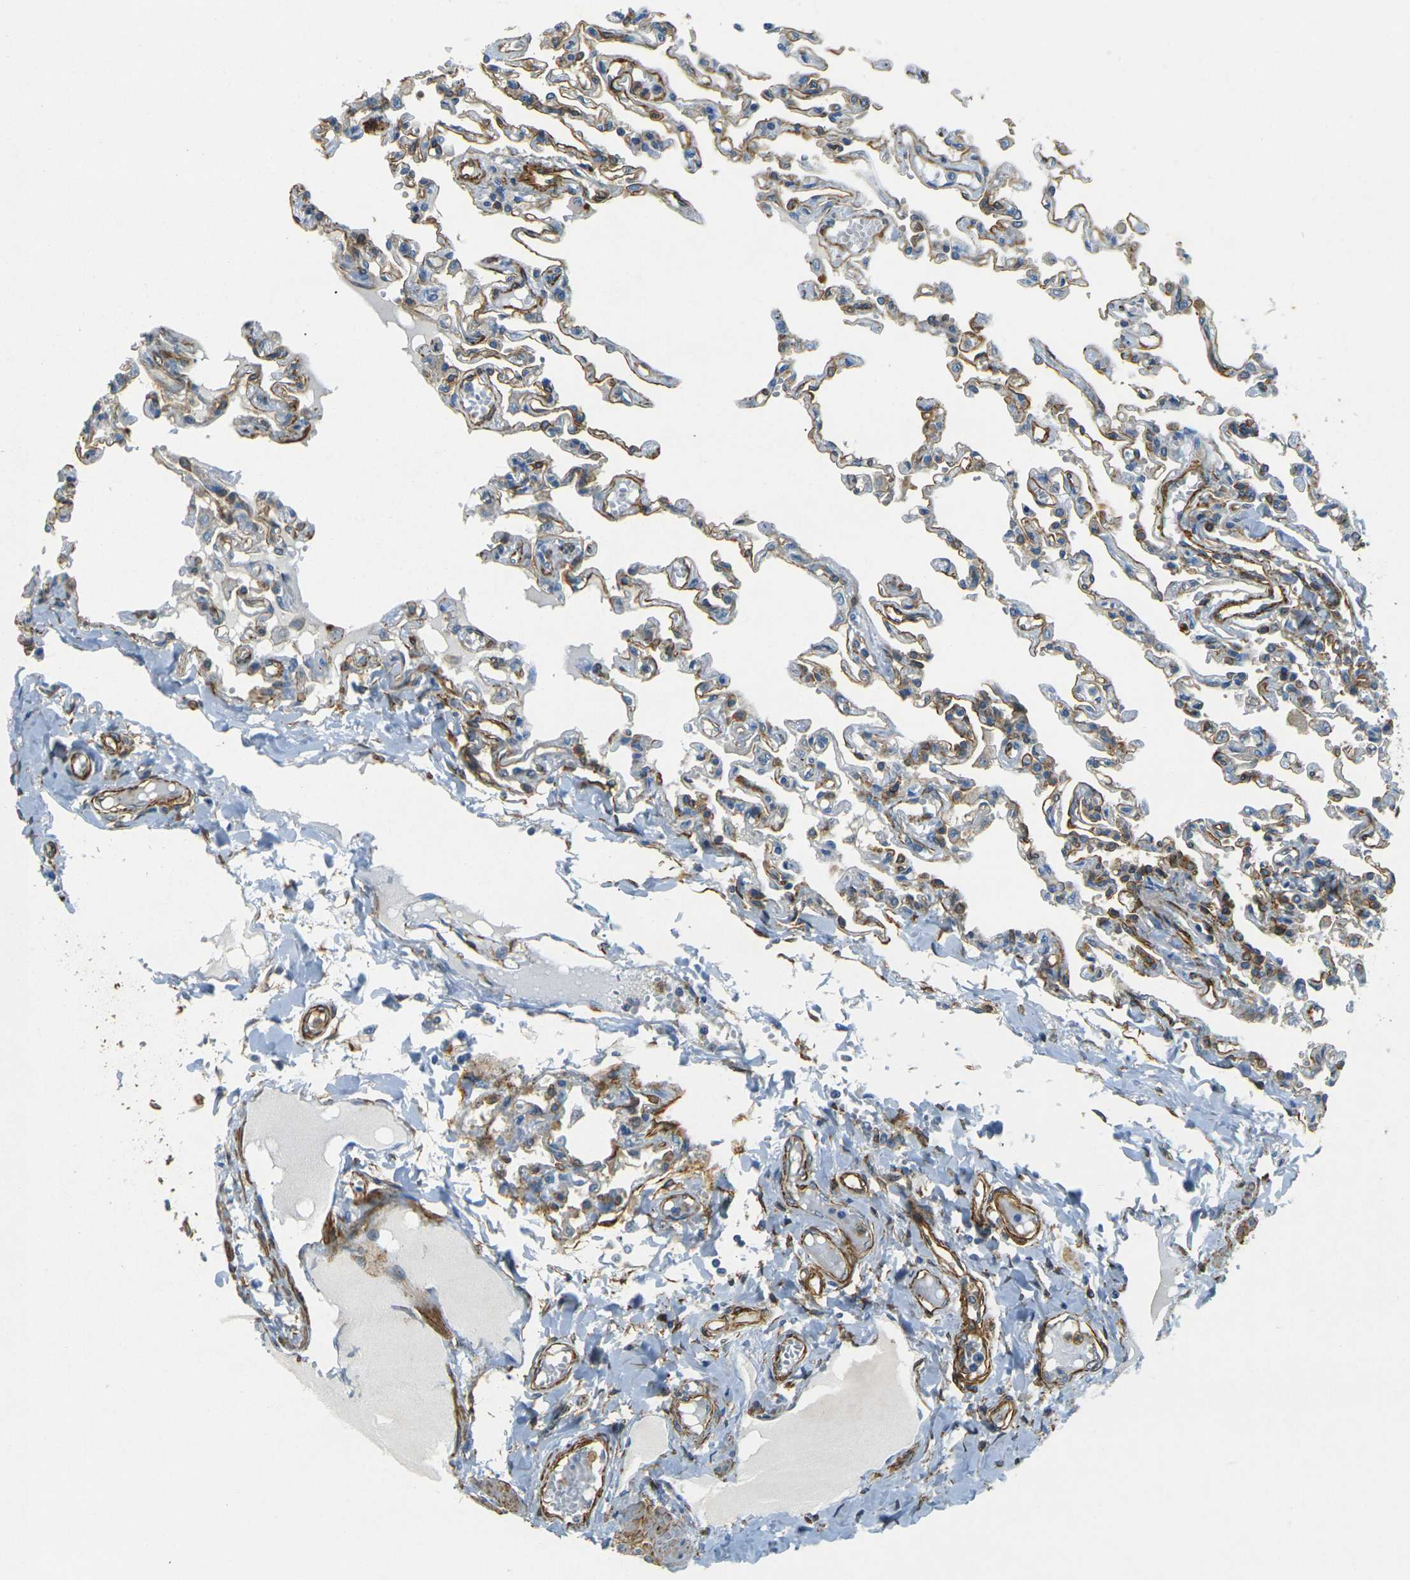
{"staining": {"intensity": "moderate", "quantity": ">75%", "location": "cytoplasmic/membranous"}, "tissue": "lung", "cell_type": "Alveolar cells", "image_type": "normal", "snomed": [{"axis": "morphology", "description": "Normal tissue, NOS"}, {"axis": "topography", "description": "Lung"}], "caption": "Moderate cytoplasmic/membranous protein expression is appreciated in approximately >75% of alveolar cells in lung.", "gene": "EPHA7", "patient": {"sex": "male", "age": 21}}